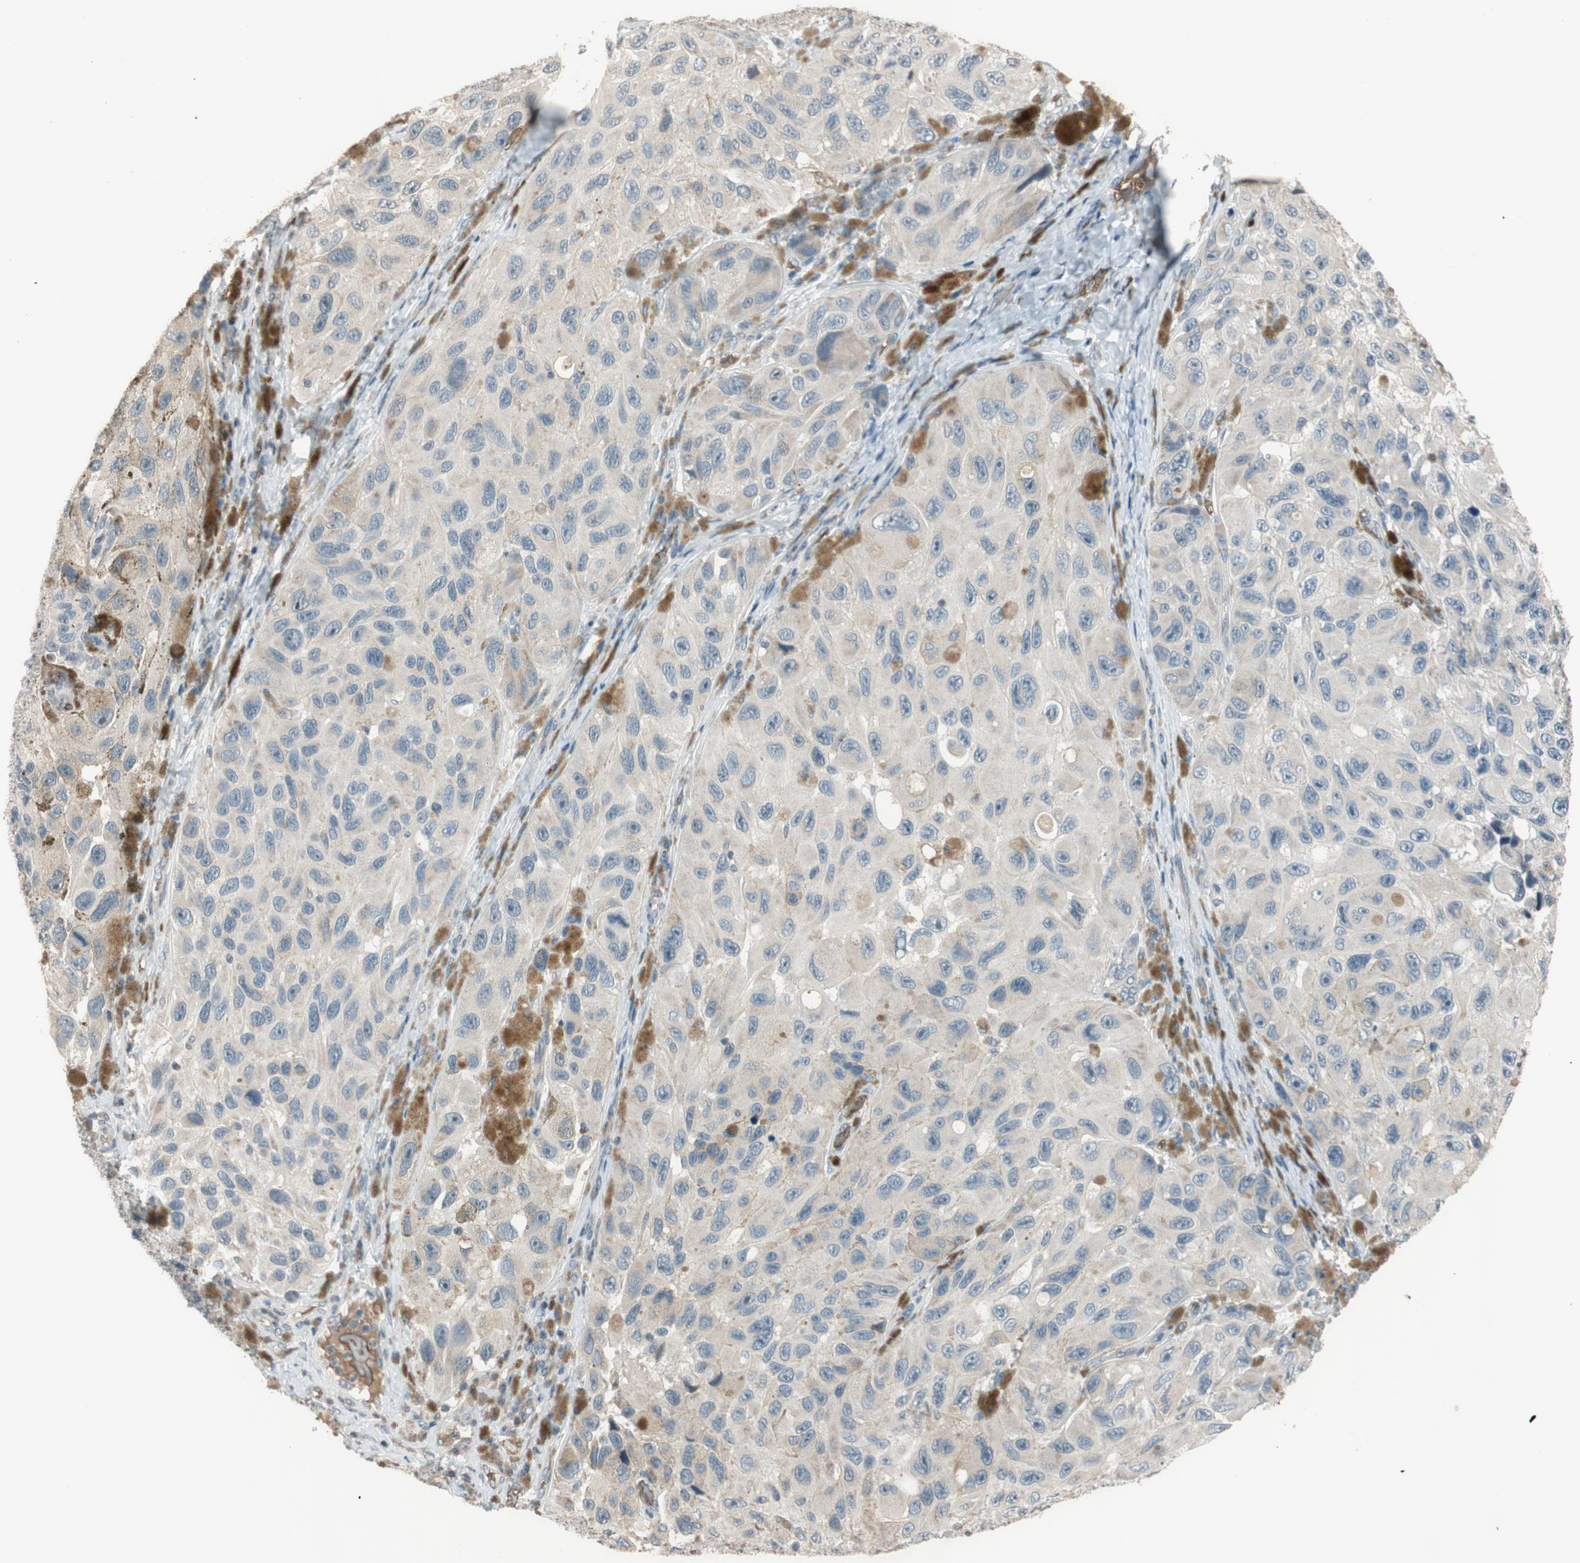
{"staining": {"intensity": "negative", "quantity": "none", "location": "none"}, "tissue": "melanoma", "cell_type": "Tumor cells", "image_type": "cancer", "snomed": [{"axis": "morphology", "description": "Malignant melanoma, NOS"}, {"axis": "topography", "description": "Skin"}], "caption": "High magnification brightfield microscopy of melanoma stained with DAB (brown) and counterstained with hematoxylin (blue): tumor cells show no significant positivity.", "gene": "GYPC", "patient": {"sex": "female", "age": 73}}